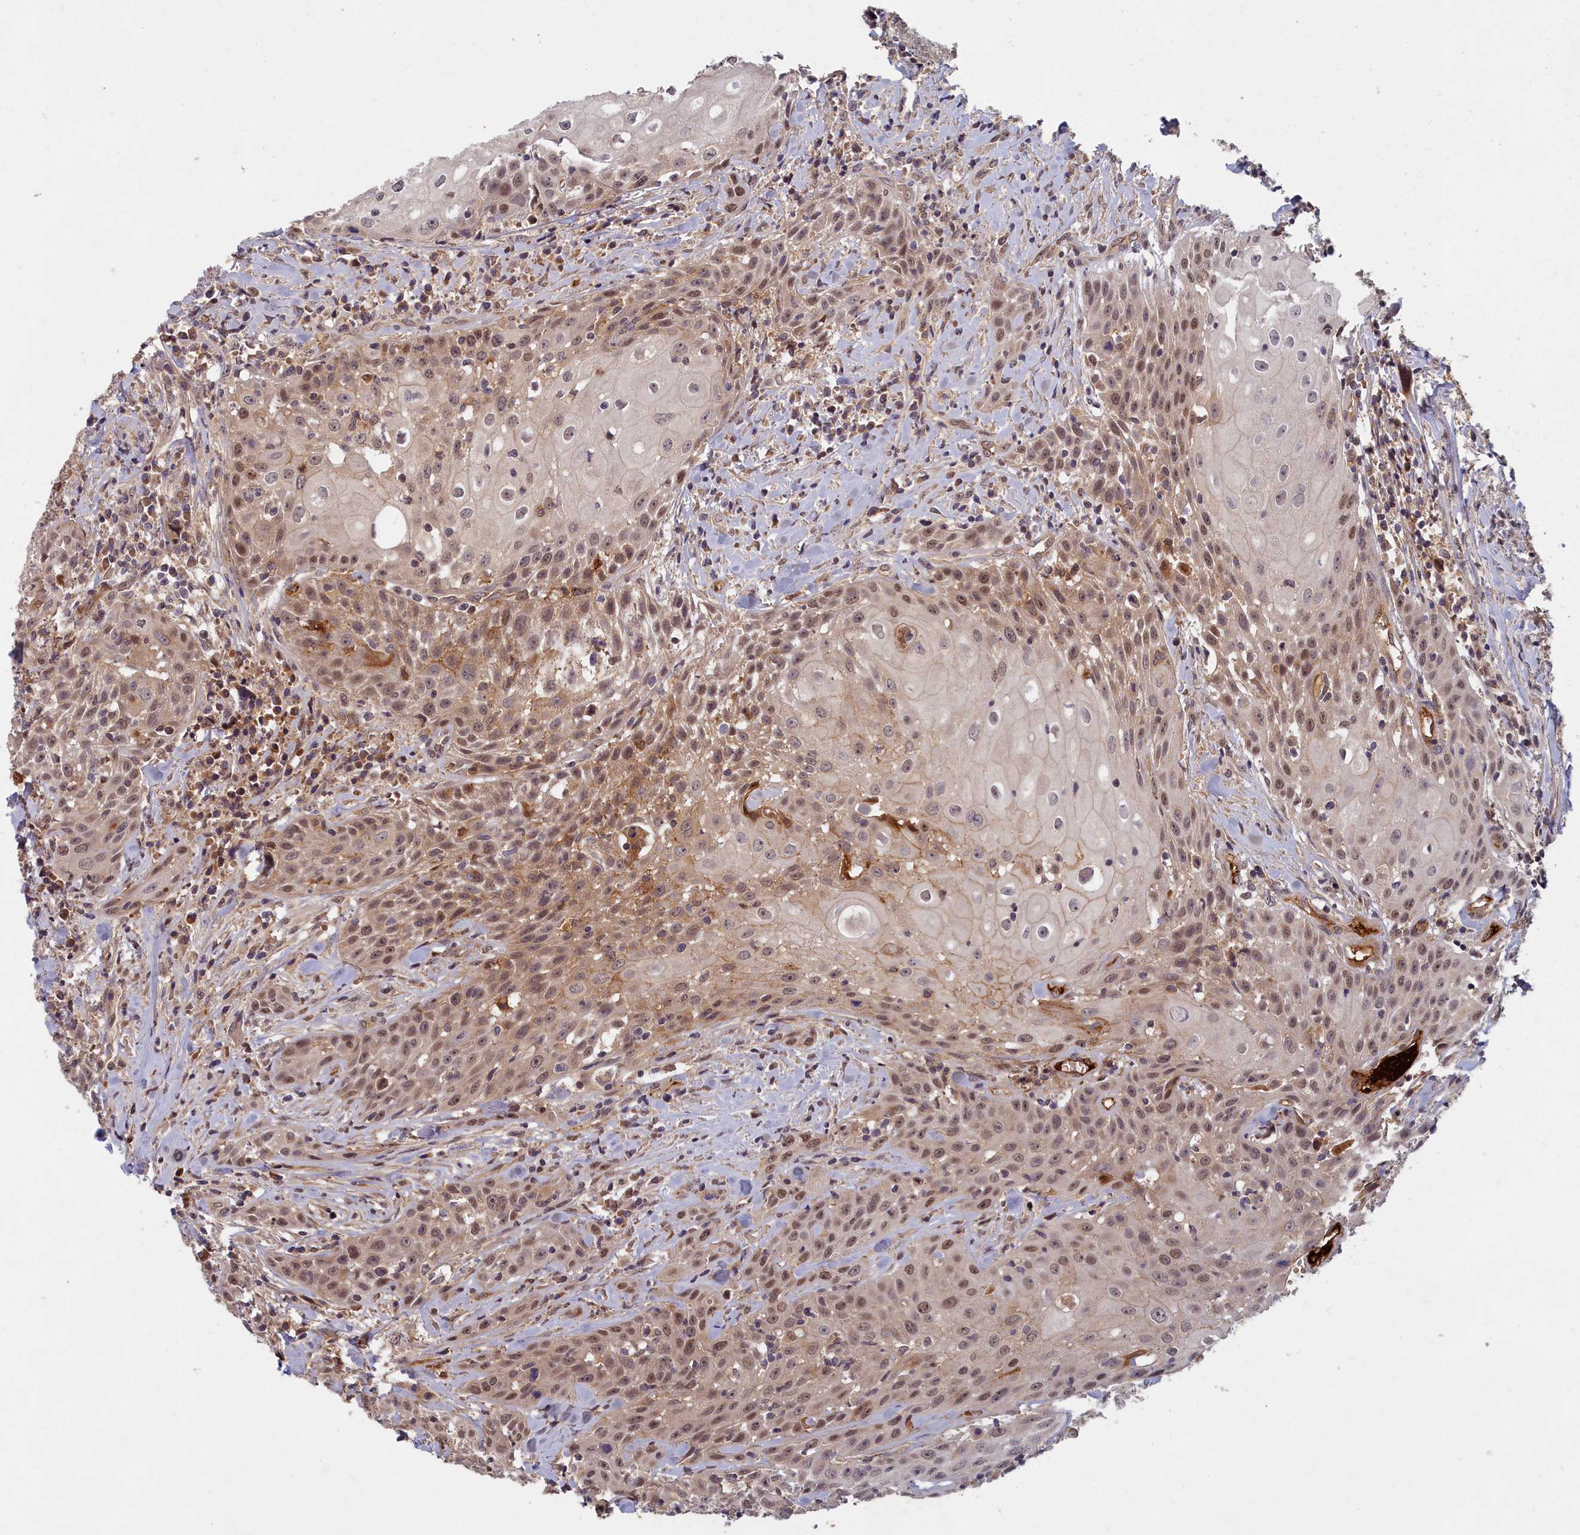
{"staining": {"intensity": "moderate", "quantity": ">75%", "location": "cytoplasmic/membranous,nuclear"}, "tissue": "head and neck cancer", "cell_type": "Tumor cells", "image_type": "cancer", "snomed": [{"axis": "morphology", "description": "Squamous cell carcinoma, NOS"}, {"axis": "topography", "description": "Oral tissue"}, {"axis": "topography", "description": "Head-Neck"}], "caption": "Squamous cell carcinoma (head and neck) was stained to show a protein in brown. There is medium levels of moderate cytoplasmic/membranous and nuclear positivity in approximately >75% of tumor cells.", "gene": "EARS2", "patient": {"sex": "female", "age": 82}}